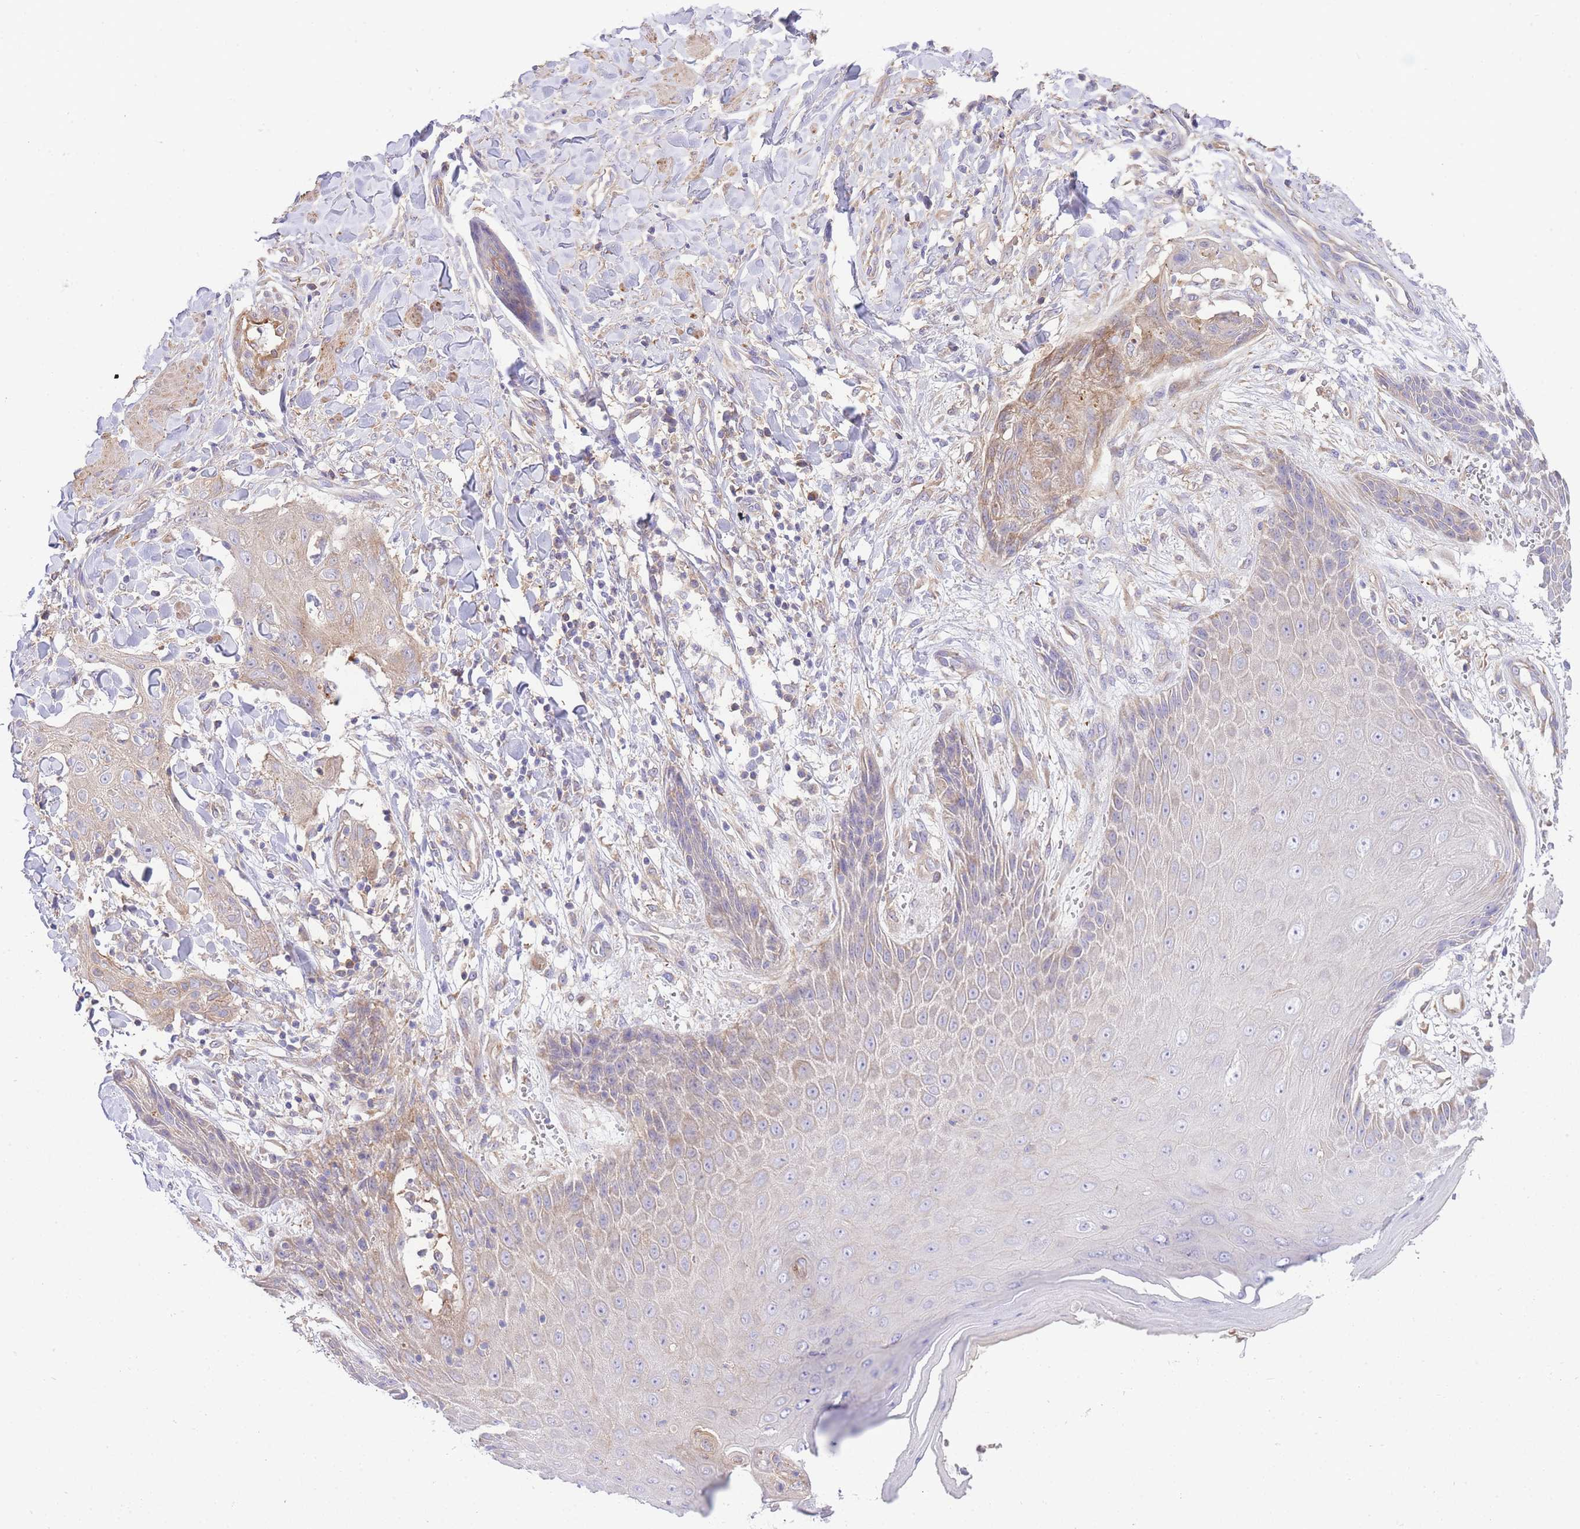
{"staining": {"intensity": "moderate", "quantity": "<25%", "location": "cytoplasmic/membranous"}, "tissue": "skin cancer", "cell_type": "Tumor cells", "image_type": "cancer", "snomed": [{"axis": "morphology", "description": "Squamous cell carcinoma, NOS"}, {"axis": "topography", "description": "Skin"}, {"axis": "topography", "description": "Vulva"}], "caption": "A brown stain highlights moderate cytoplasmic/membranous expression of a protein in skin cancer tumor cells.", "gene": "INSYN2B", "patient": {"sex": "female", "age": 85}}